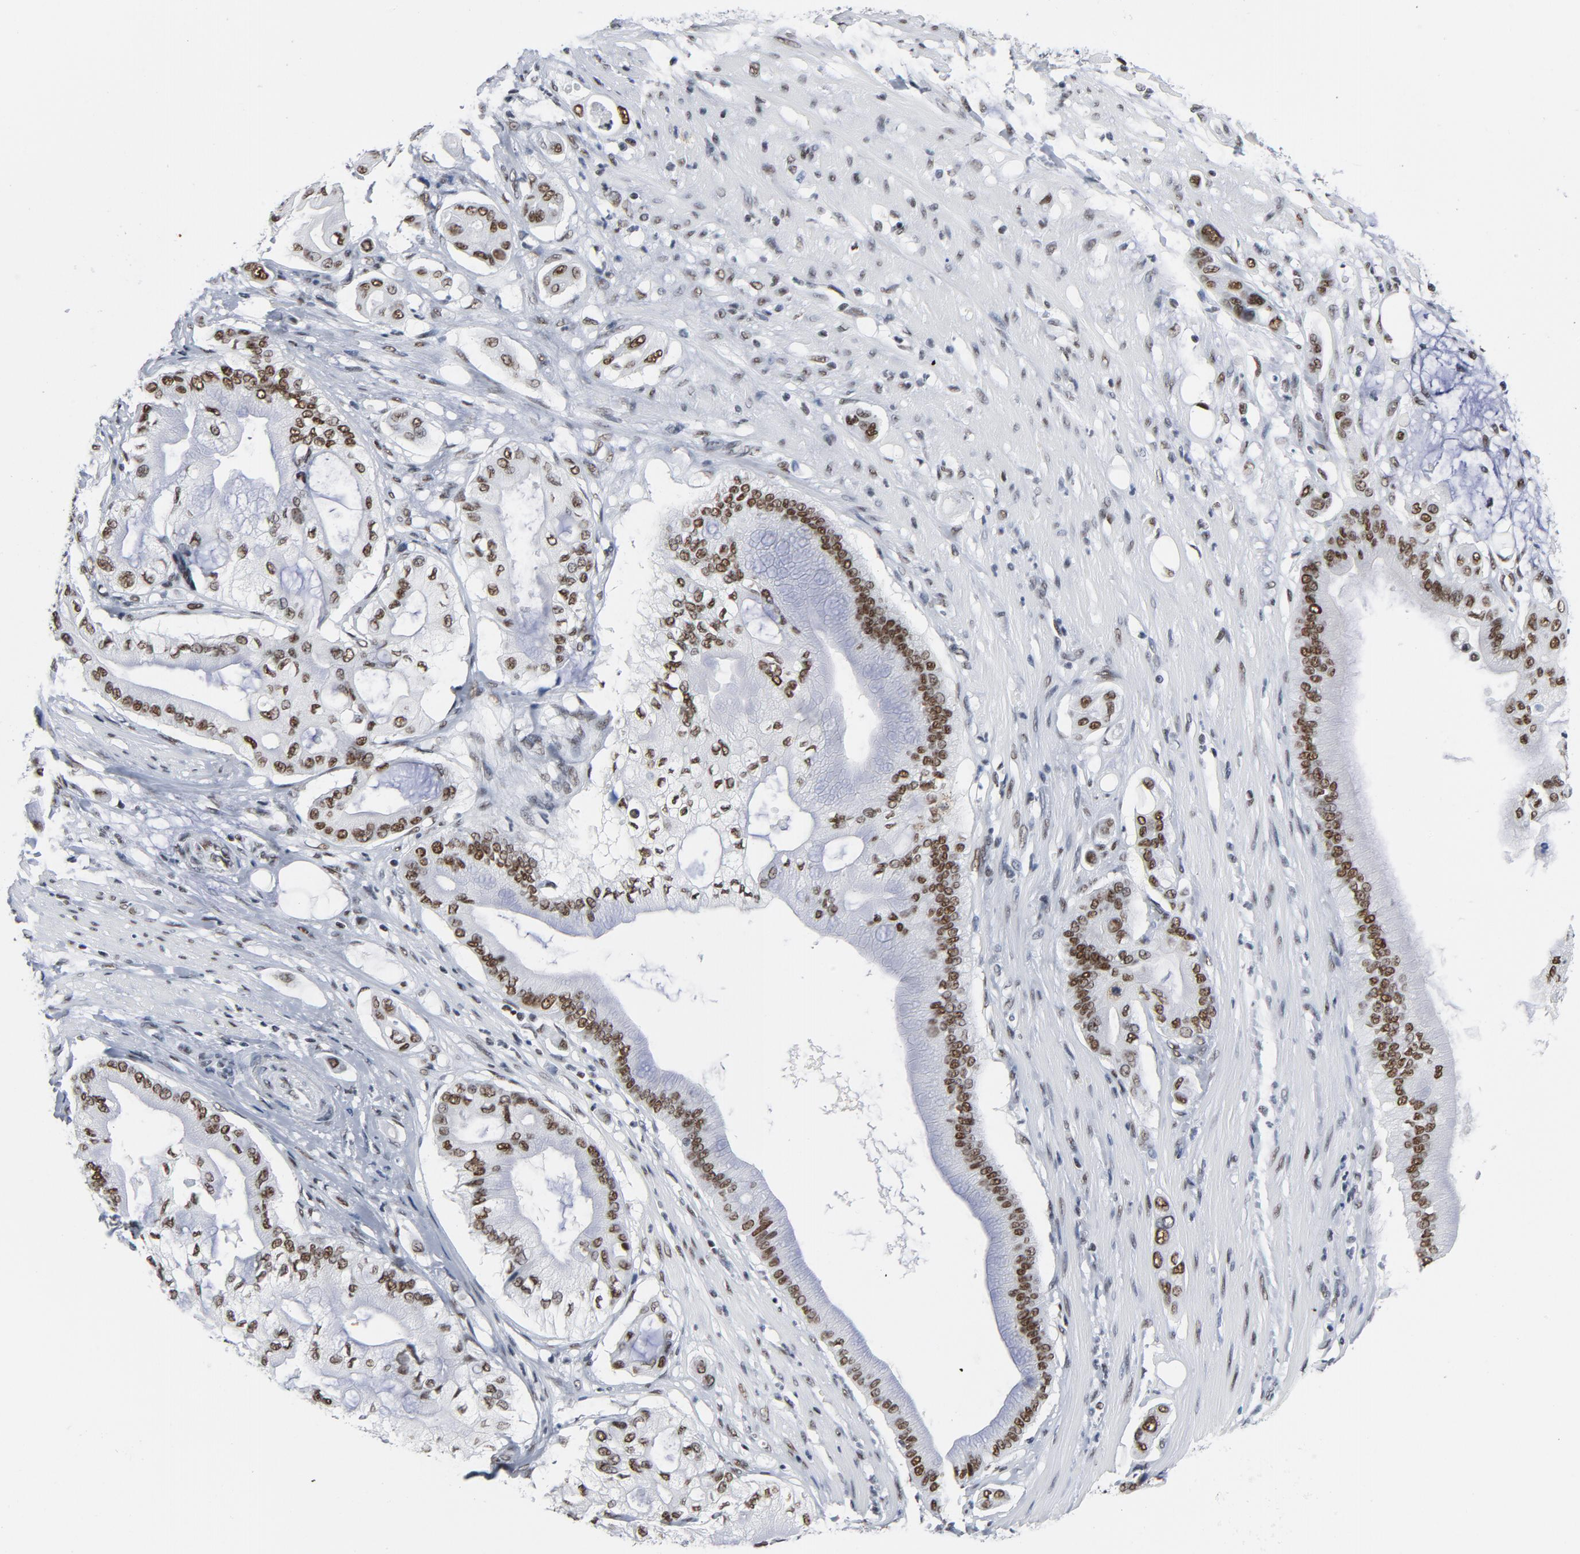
{"staining": {"intensity": "moderate", "quantity": ">75%", "location": "nuclear"}, "tissue": "pancreatic cancer", "cell_type": "Tumor cells", "image_type": "cancer", "snomed": [{"axis": "morphology", "description": "Adenocarcinoma, NOS"}, {"axis": "morphology", "description": "Adenocarcinoma, metastatic, NOS"}, {"axis": "topography", "description": "Lymph node"}, {"axis": "topography", "description": "Pancreas"}, {"axis": "topography", "description": "Duodenum"}], "caption": "Immunohistochemistry (DAB) staining of human pancreatic adenocarcinoma reveals moderate nuclear protein positivity in about >75% of tumor cells.", "gene": "CSTF2", "patient": {"sex": "female", "age": 64}}